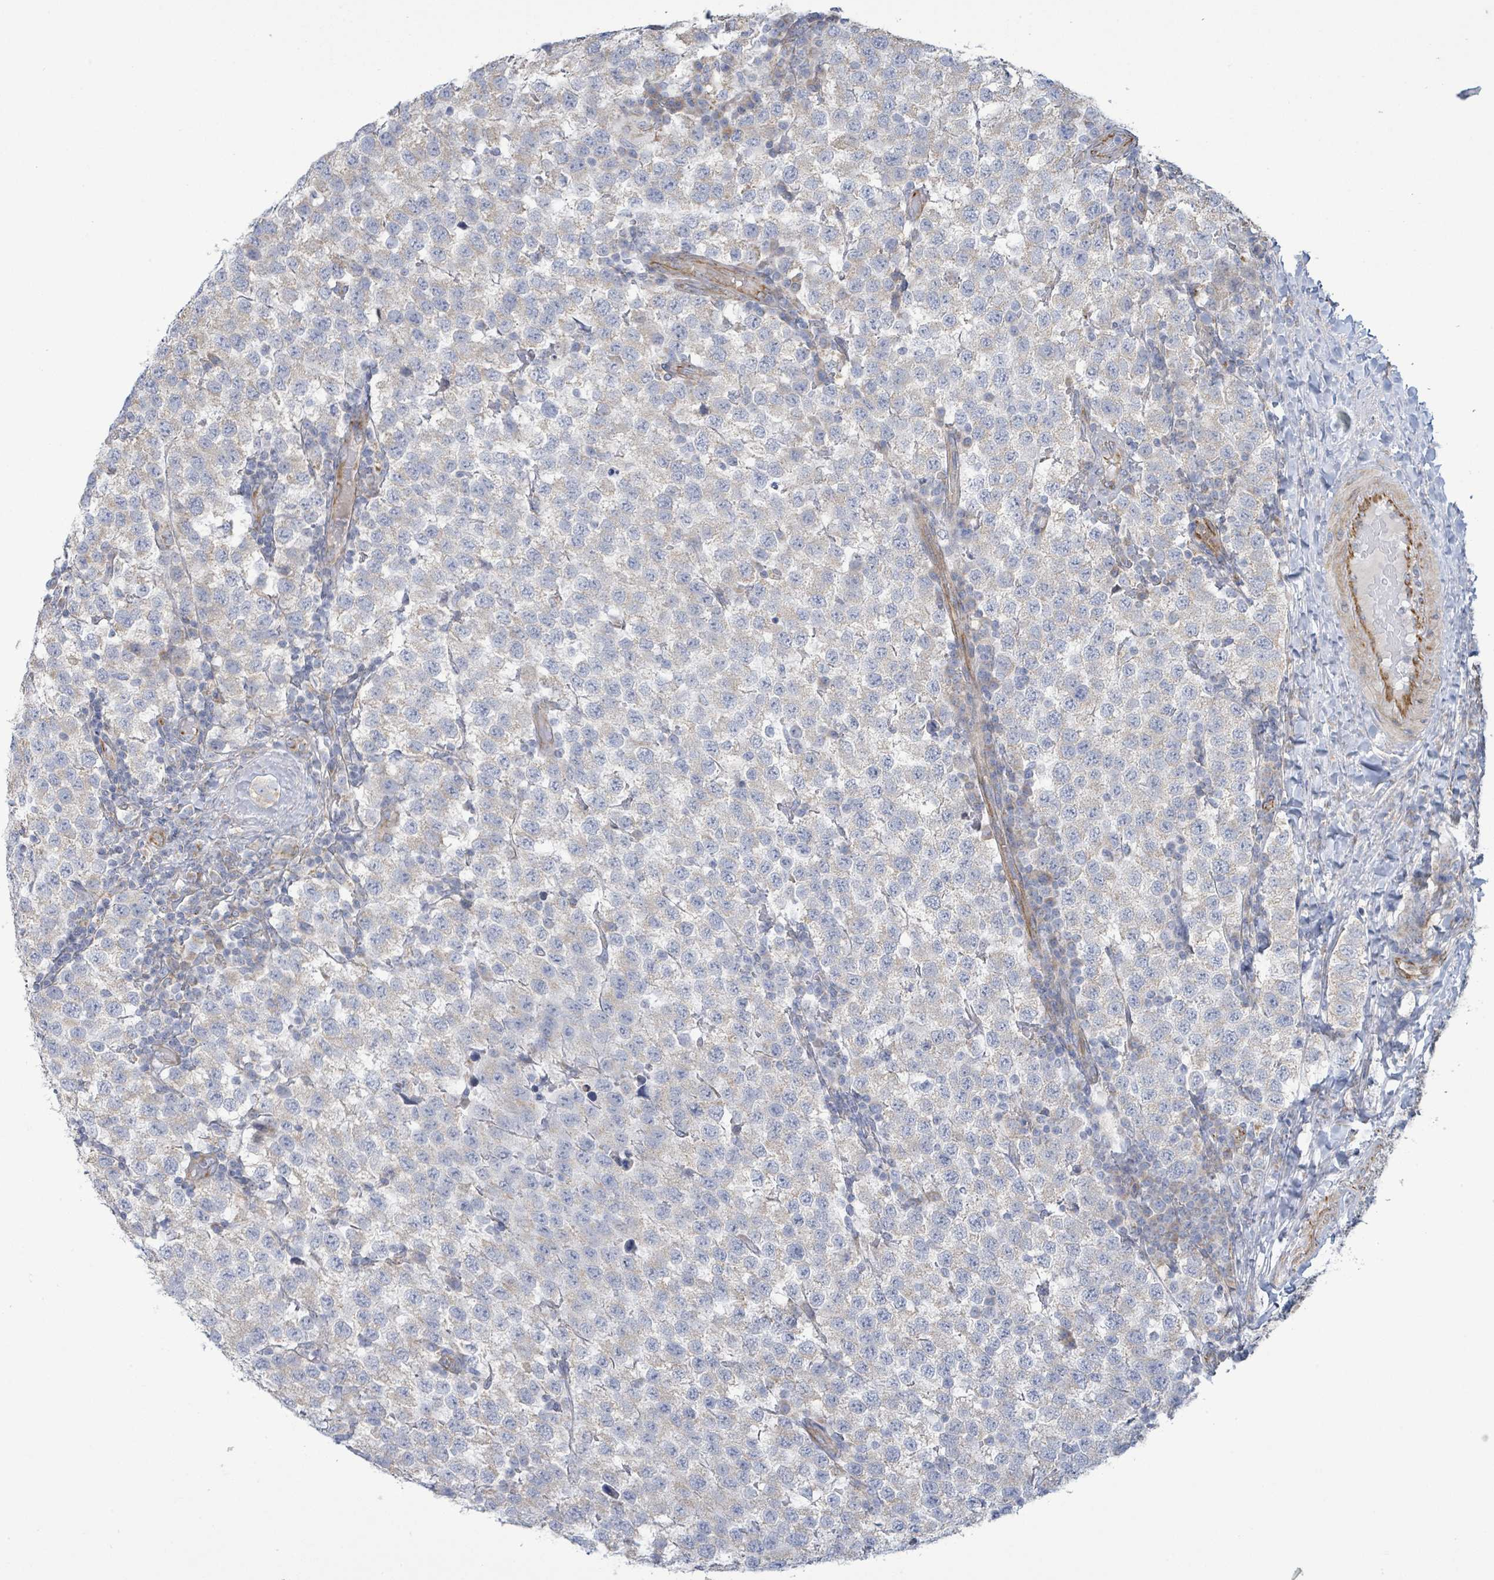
{"staining": {"intensity": "negative", "quantity": "none", "location": "none"}, "tissue": "testis cancer", "cell_type": "Tumor cells", "image_type": "cancer", "snomed": [{"axis": "morphology", "description": "Seminoma, NOS"}, {"axis": "topography", "description": "Testis"}], "caption": "A high-resolution photomicrograph shows immunohistochemistry staining of testis seminoma, which exhibits no significant positivity in tumor cells.", "gene": "ALG12", "patient": {"sex": "male", "age": 34}}